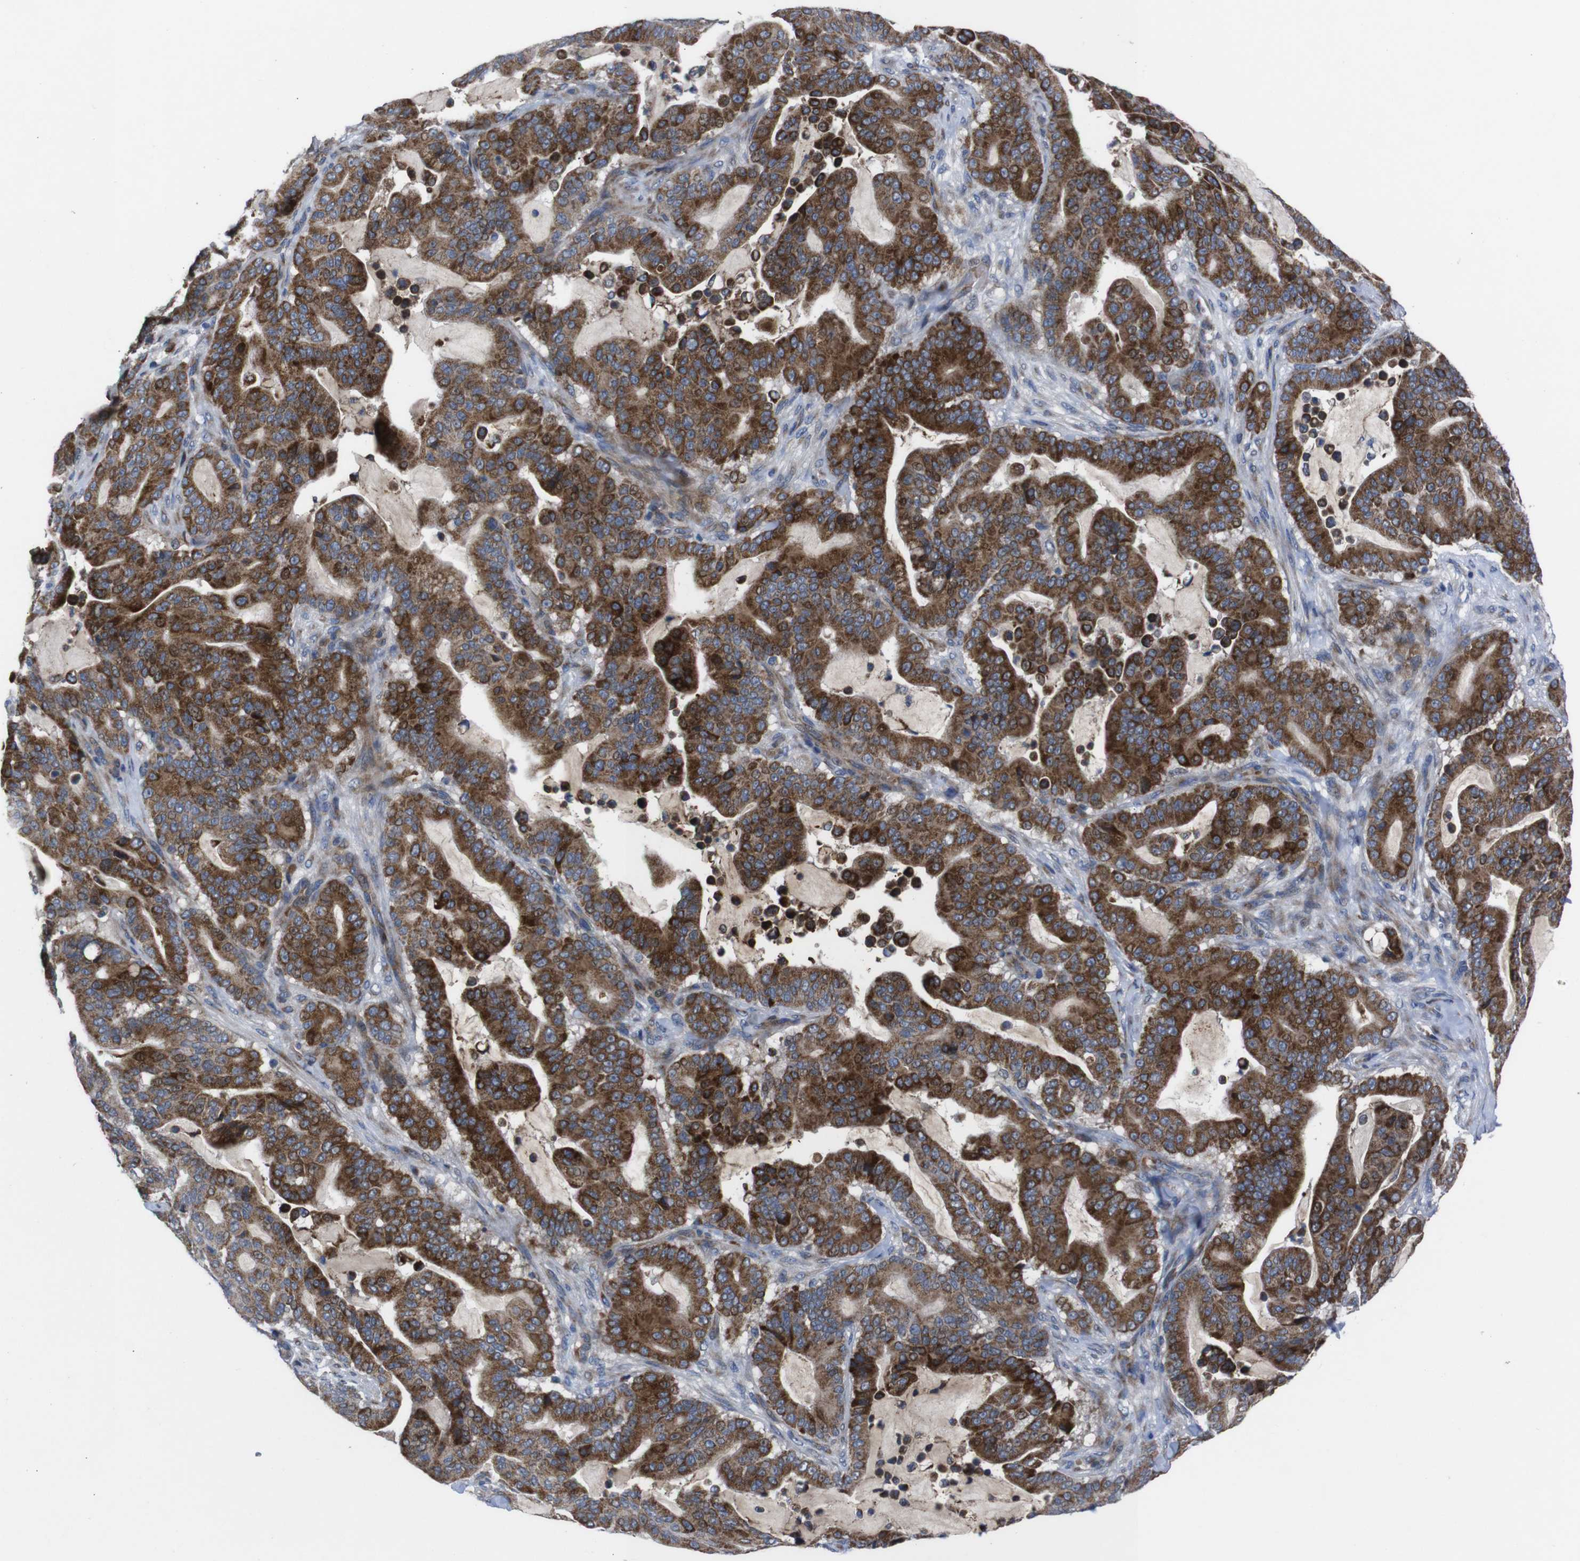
{"staining": {"intensity": "strong", "quantity": "25%-75%", "location": "cytoplasmic/membranous"}, "tissue": "pancreatic cancer", "cell_type": "Tumor cells", "image_type": "cancer", "snomed": [{"axis": "morphology", "description": "Adenocarcinoma, NOS"}, {"axis": "topography", "description": "Pancreas"}], "caption": "Human pancreatic cancer (adenocarcinoma) stained with a protein marker shows strong staining in tumor cells.", "gene": "CHST10", "patient": {"sex": "male", "age": 63}}